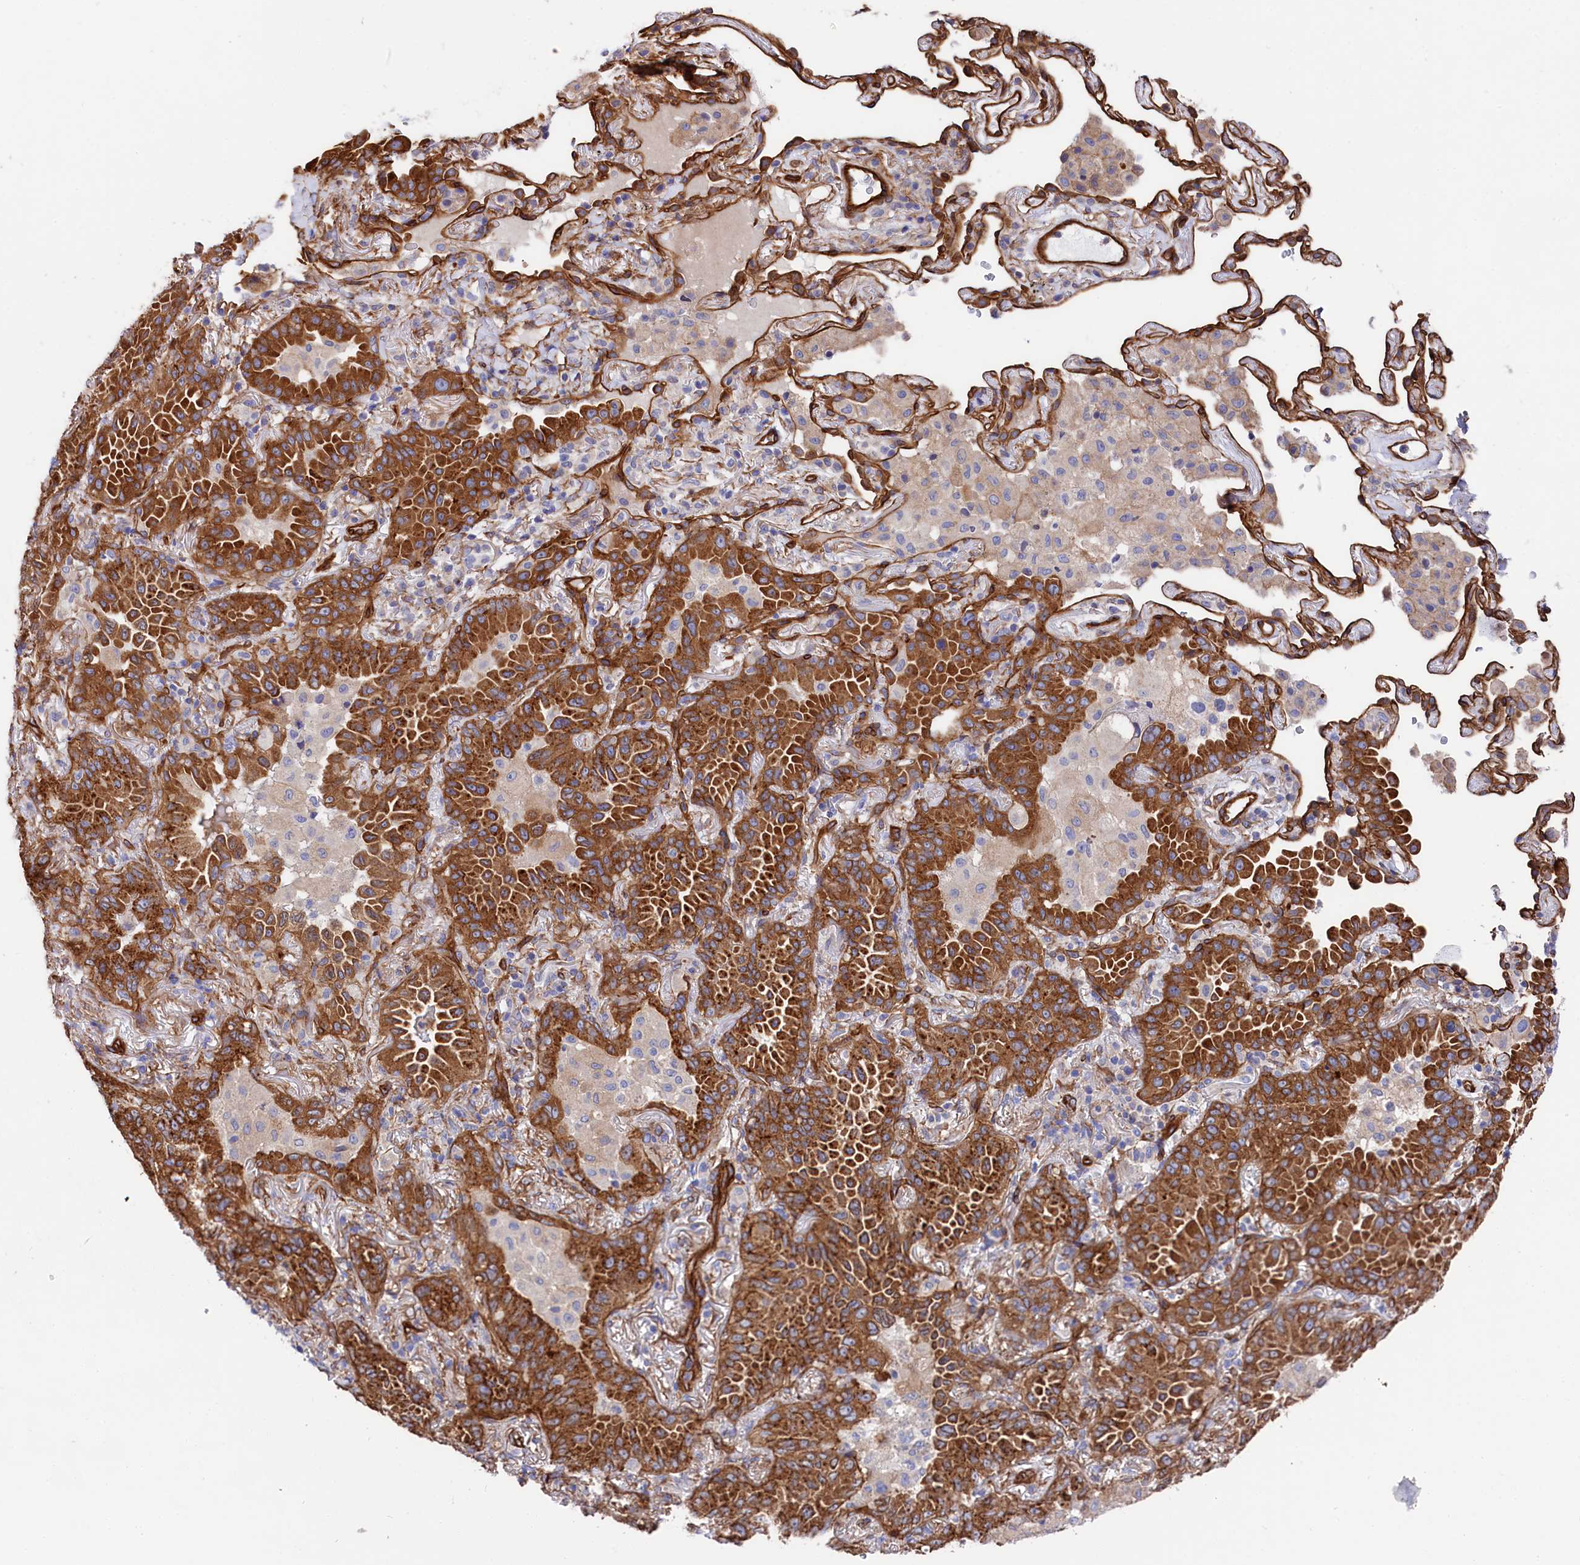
{"staining": {"intensity": "strong", "quantity": ">75%", "location": "cytoplasmic/membranous"}, "tissue": "lung cancer", "cell_type": "Tumor cells", "image_type": "cancer", "snomed": [{"axis": "morphology", "description": "Adenocarcinoma, NOS"}, {"axis": "topography", "description": "Lung"}], "caption": "Human adenocarcinoma (lung) stained with a protein marker shows strong staining in tumor cells.", "gene": "TNKS1BP1", "patient": {"sex": "female", "age": 69}}